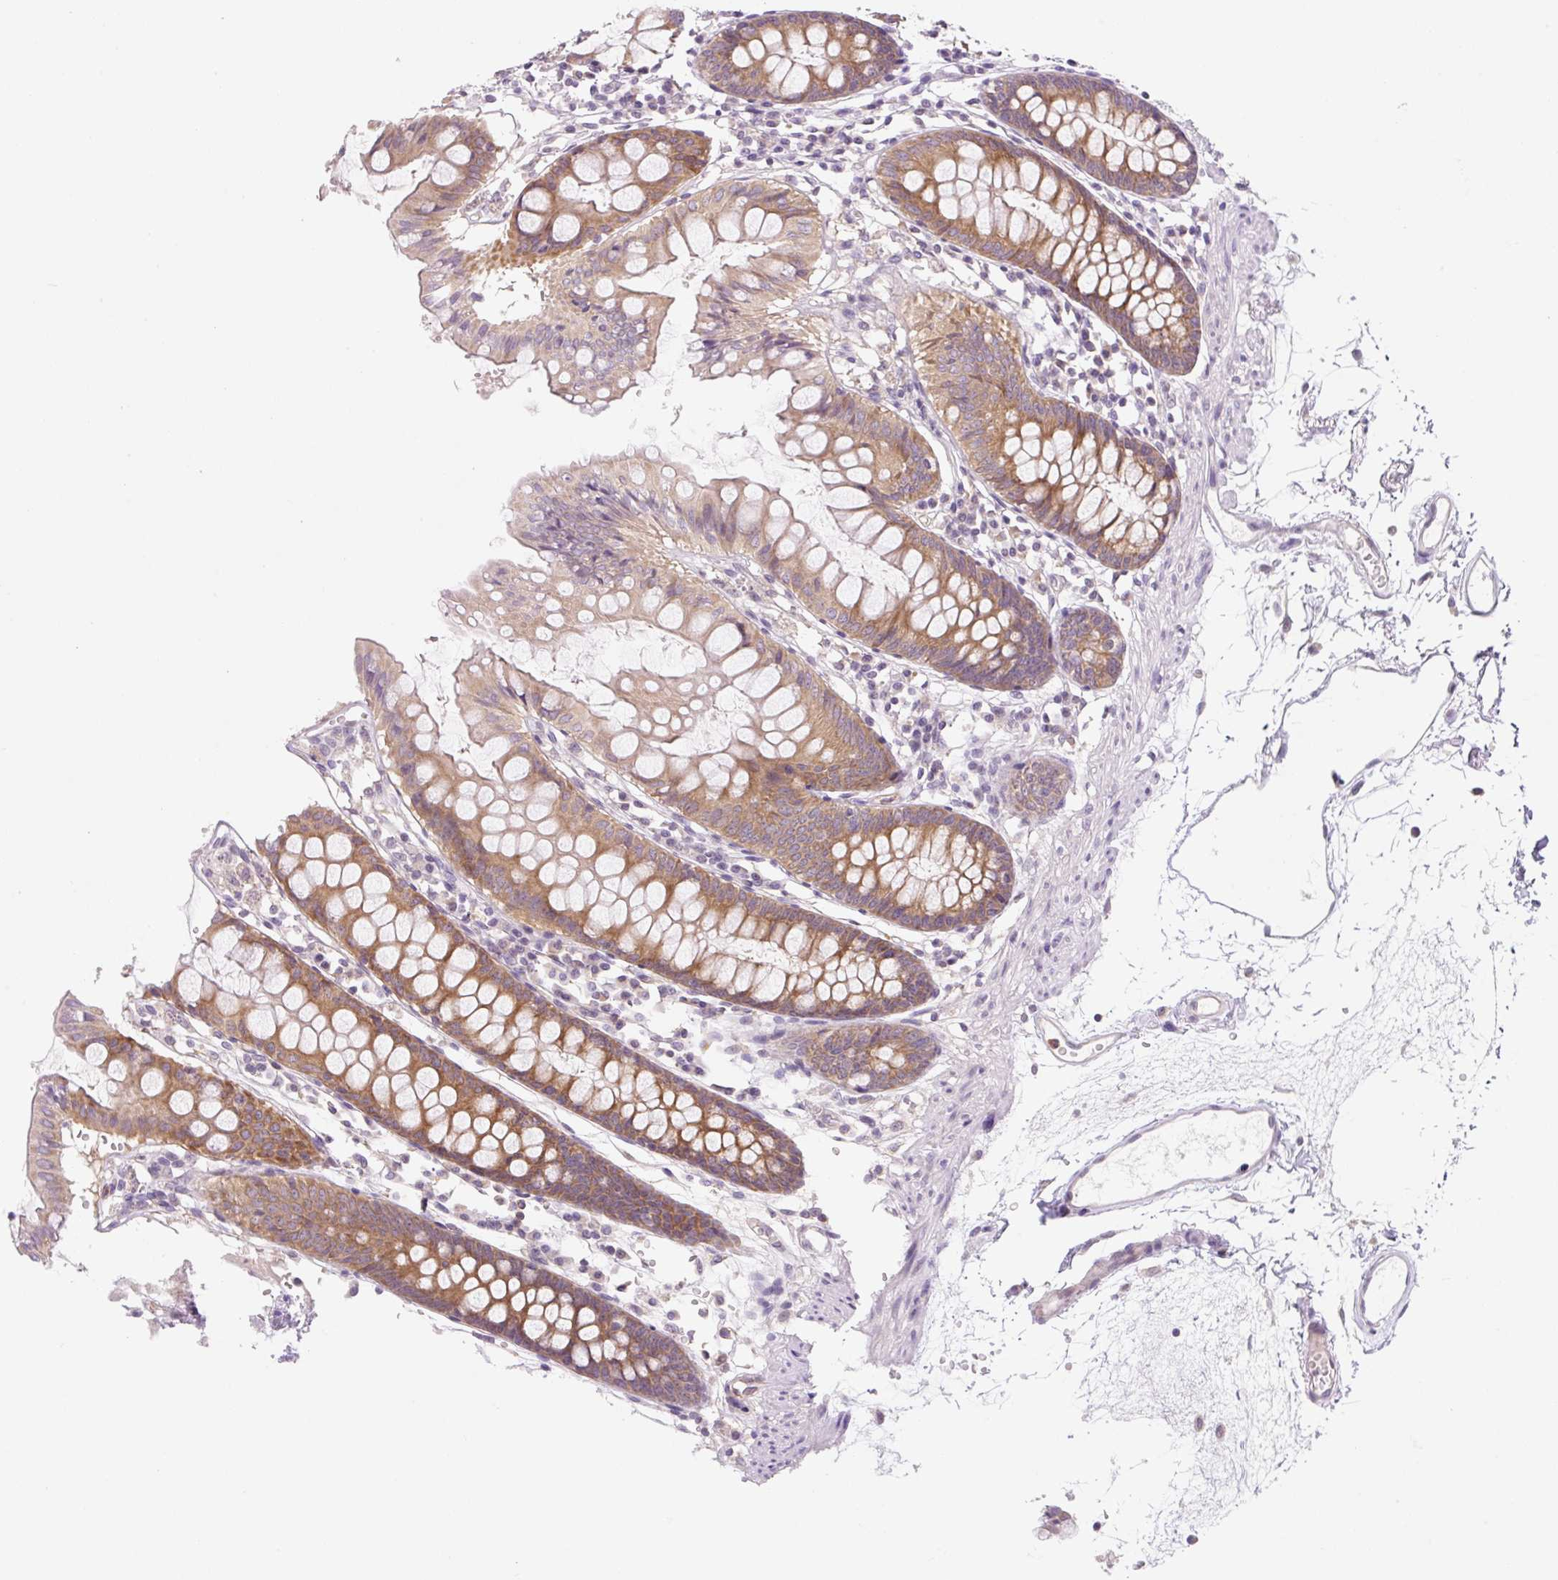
{"staining": {"intensity": "weak", "quantity": "<25%", "location": "cytoplasmic/membranous"}, "tissue": "colon", "cell_type": "Endothelial cells", "image_type": "normal", "snomed": [{"axis": "morphology", "description": "Normal tissue, NOS"}, {"axis": "topography", "description": "Colon"}], "caption": "IHC histopathology image of normal human colon stained for a protein (brown), which reveals no expression in endothelial cells. (DAB immunohistochemistry (IHC) with hematoxylin counter stain).", "gene": "OMA1", "patient": {"sex": "female", "age": 84}}